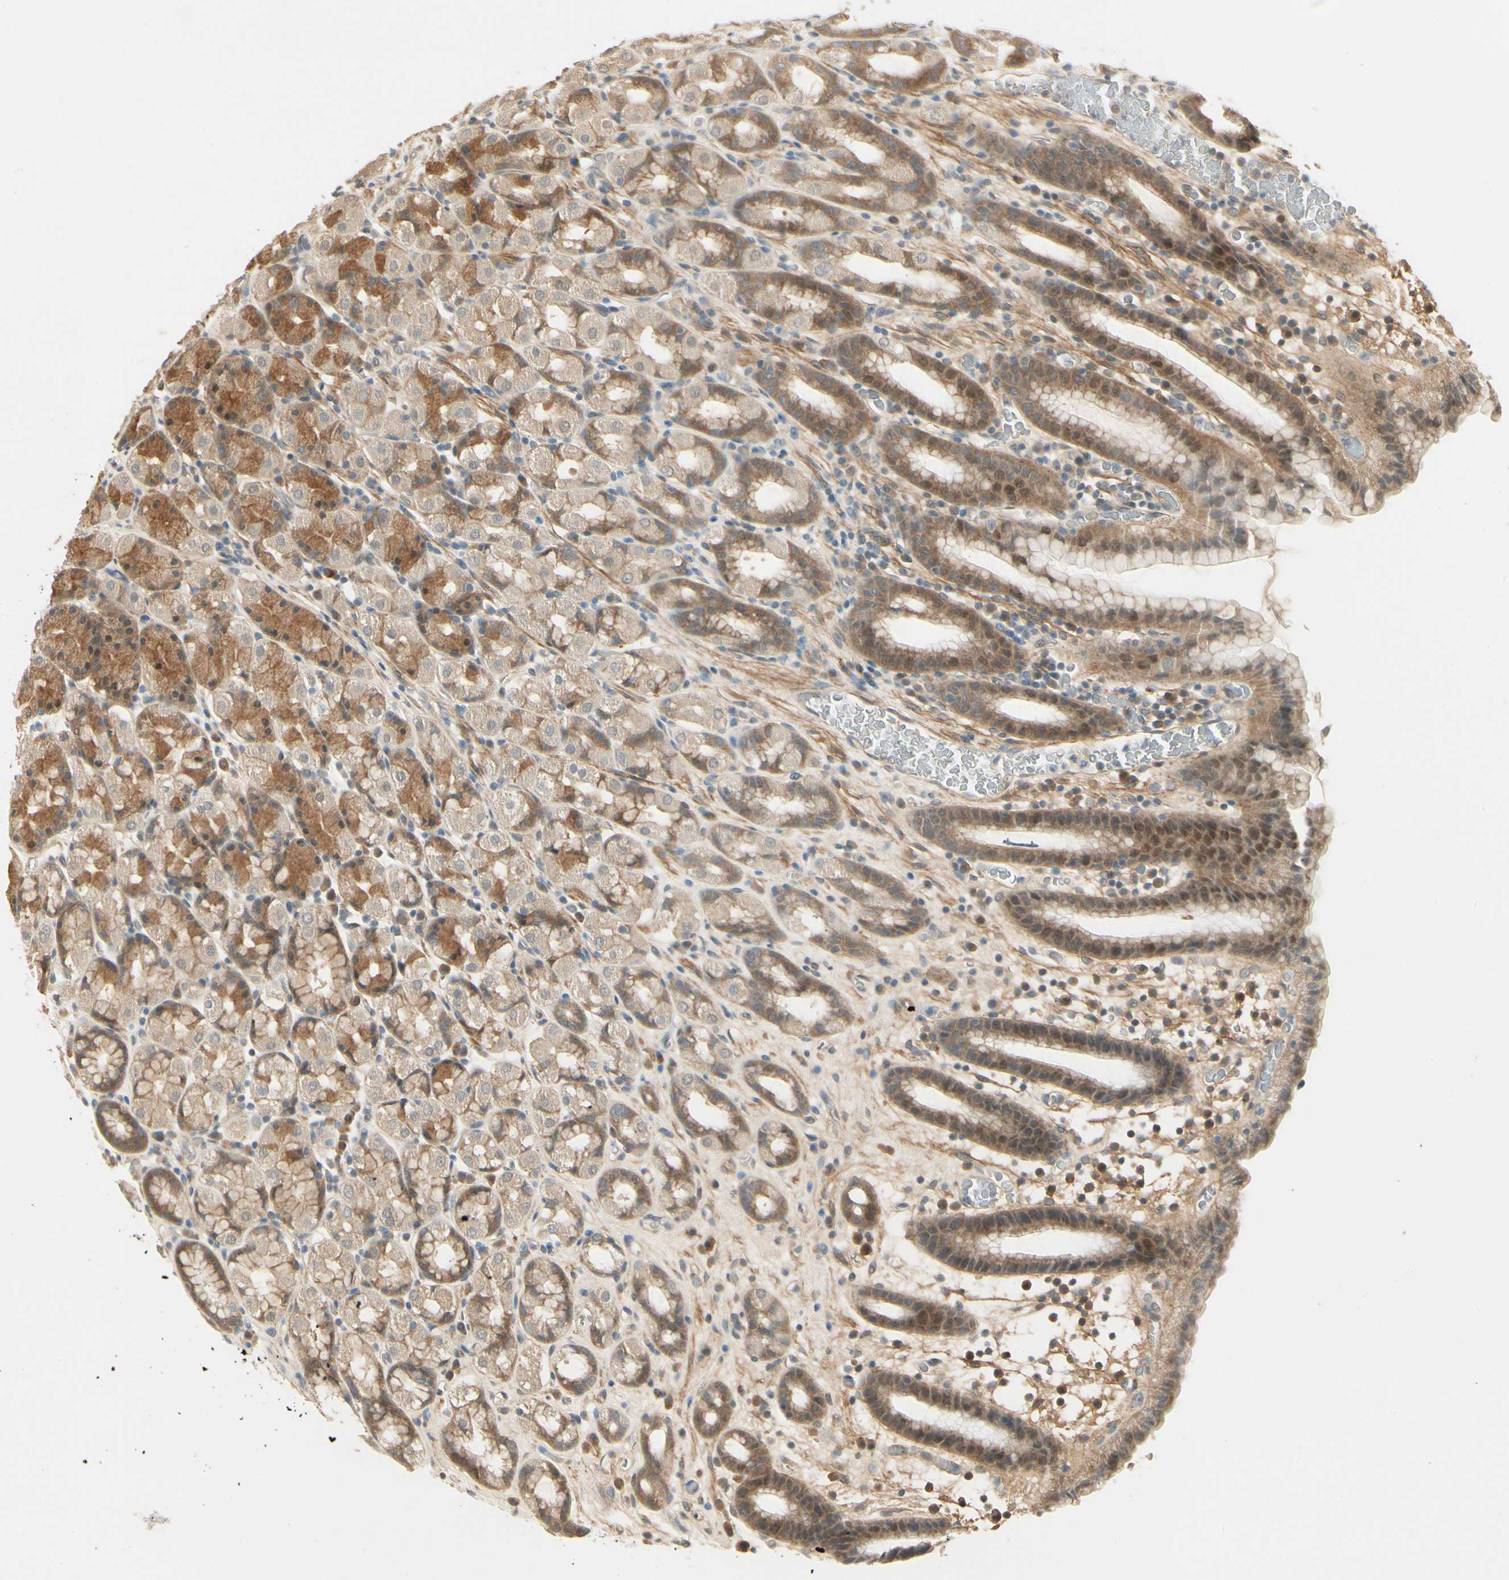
{"staining": {"intensity": "moderate", "quantity": ">75%", "location": "cytoplasmic/membranous,nuclear"}, "tissue": "stomach", "cell_type": "Glandular cells", "image_type": "normal", "snomed": [{"axis": "morphology", "description": "Normal tissue, NOS"}, {"axis": "topography", "description": "Stomach, upper"}], "caption": "IHC of normal stomach demonstrates medium levels of moderate cytoplasmic/membranous,nuclear expression in approximately >75% of glandular cells.", "gene": "EPHB3", "patient": {"sex": "male", "age": 68}}